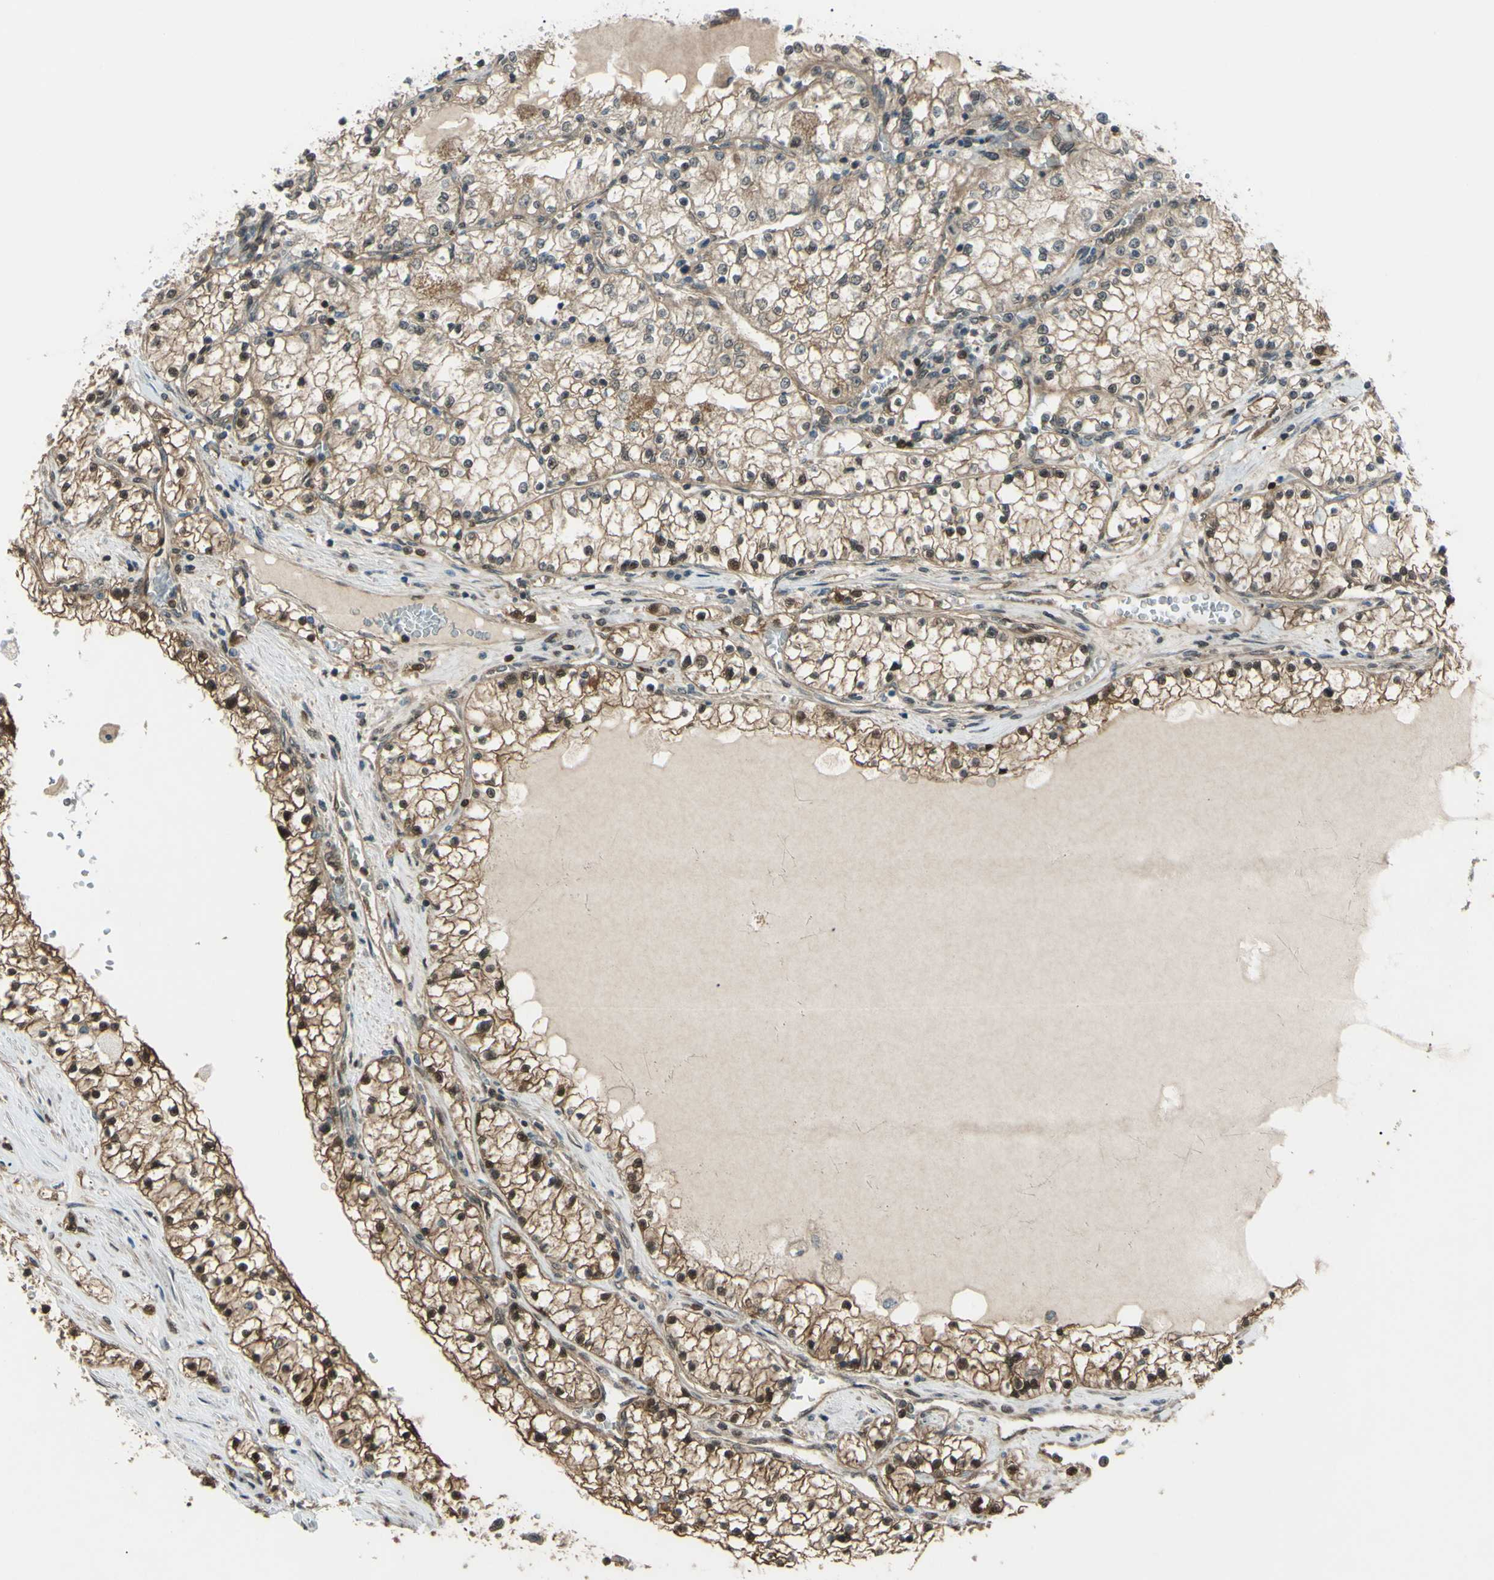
{"staining": {"intensity": "moderate", "quantity": ">75%", "location": "cytoplasmic/membranous,nuclear"}, "tissue": "renal cancer", "cell_type": "Tumor cells", "image_type": "cancer", "snomed": [{"axis": "morphology", "description": "Adenocarcinoma, NOS"}, {"axis": "topography", "description": "Kidney"}], "caption": "Renal cancer tissue reveals moderate cytoplasmic/membranous and nuclear expression in approximately >75% of tumor cells, visualized by immunohistochemistry.", "gene": "YWHAQ", "patient": {"sex": "male", "age": 68}}